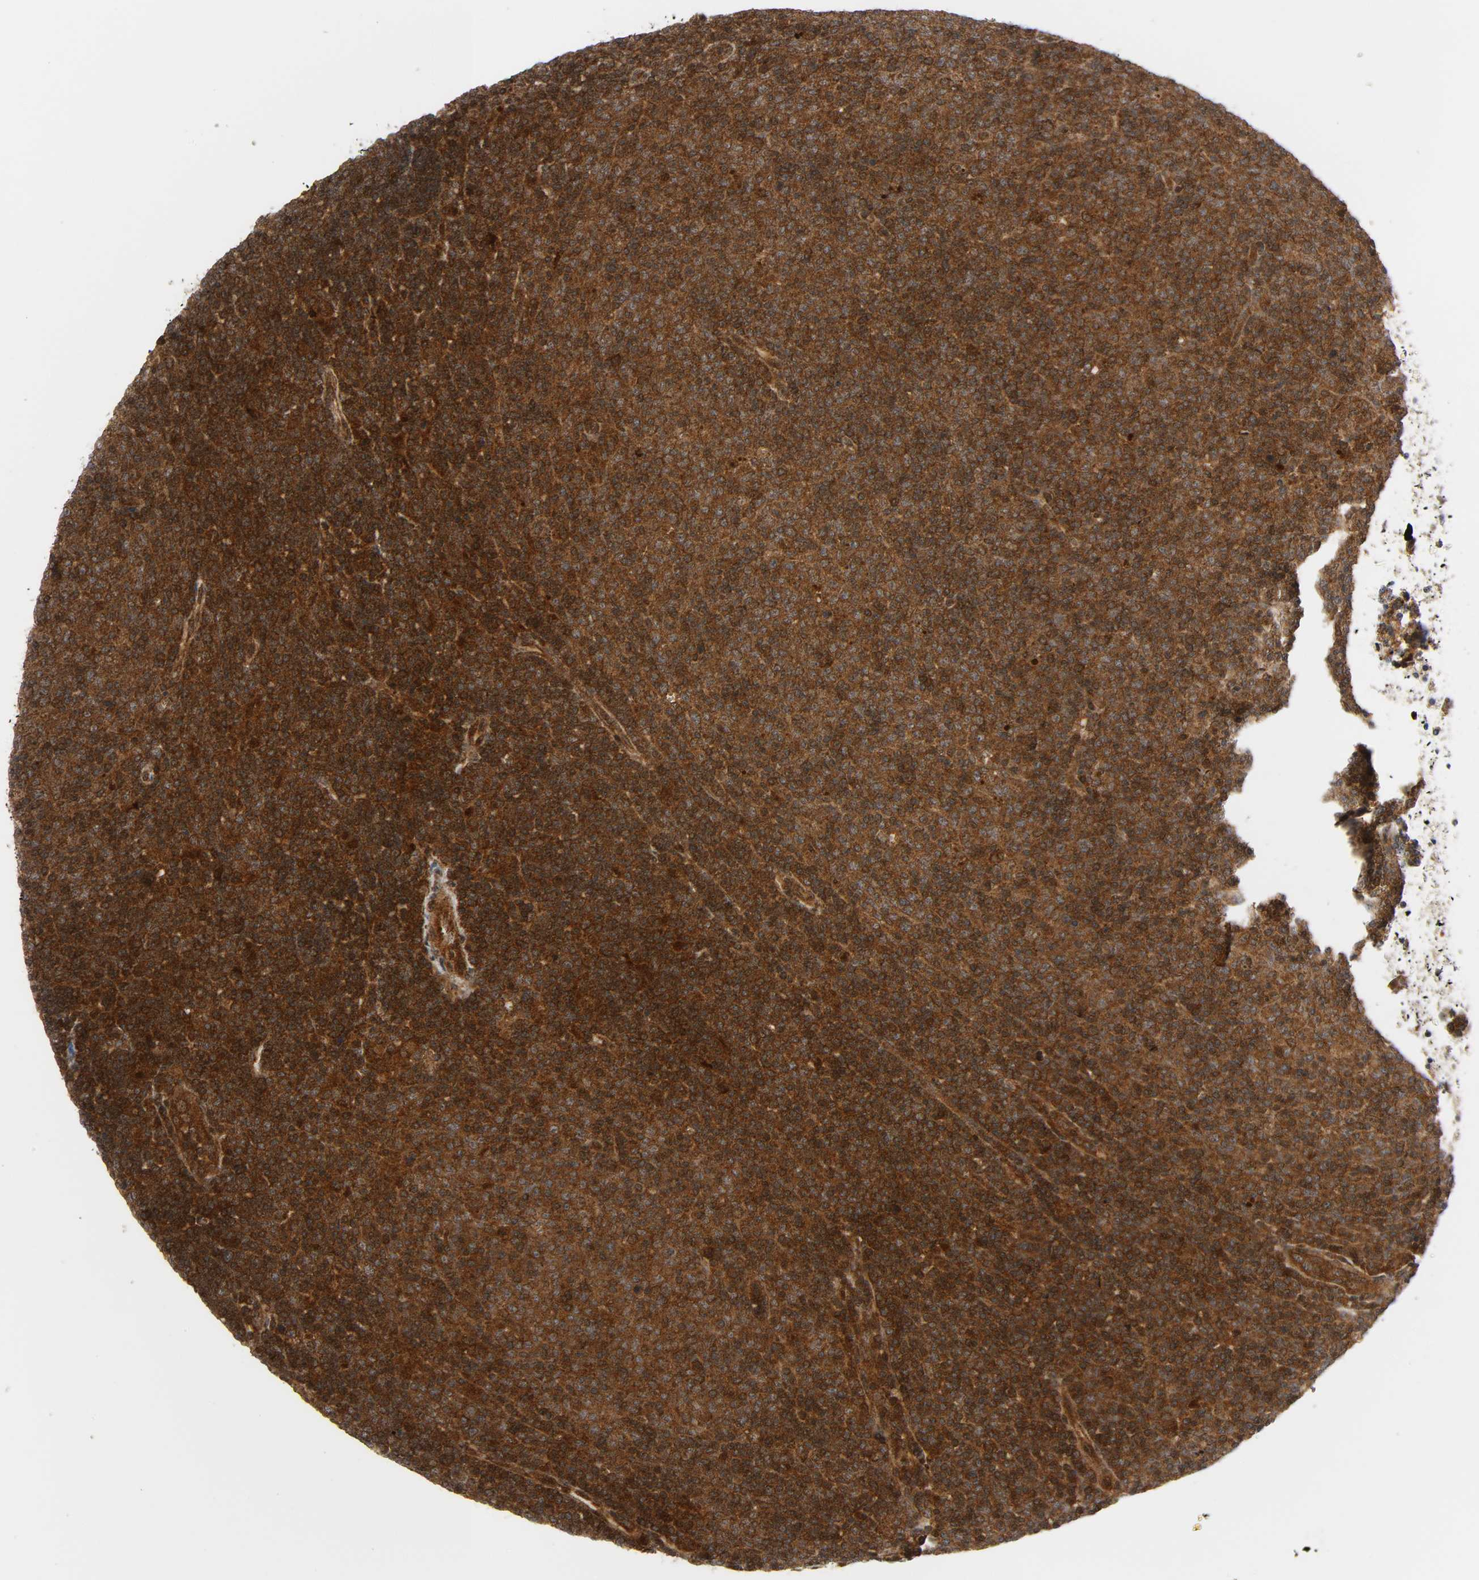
{"staining": {"intensity": "strong", "quantity": ">75%", "location": "cytoplasmic/membranous"}, "tissue": "lymphoma", "cell_type": "Tumor cells", "image_type": "cancer", "snomed": [{"axis": "morphology", "description": "Malignant lymphoma, non-Hodgkin's type, Low grade"}, {"axis": "topography", "description": "Lymph node"}], "caption": "Immunohistochemical staining of malignant lymphoma, non-Hodgkin's type (low-grade) displays high levels of strong cytoplasmic/membranous positivity in about >75% of tumor cells.", "gene": "CHUK", "patient": {"sex": "male", "age": 70}}